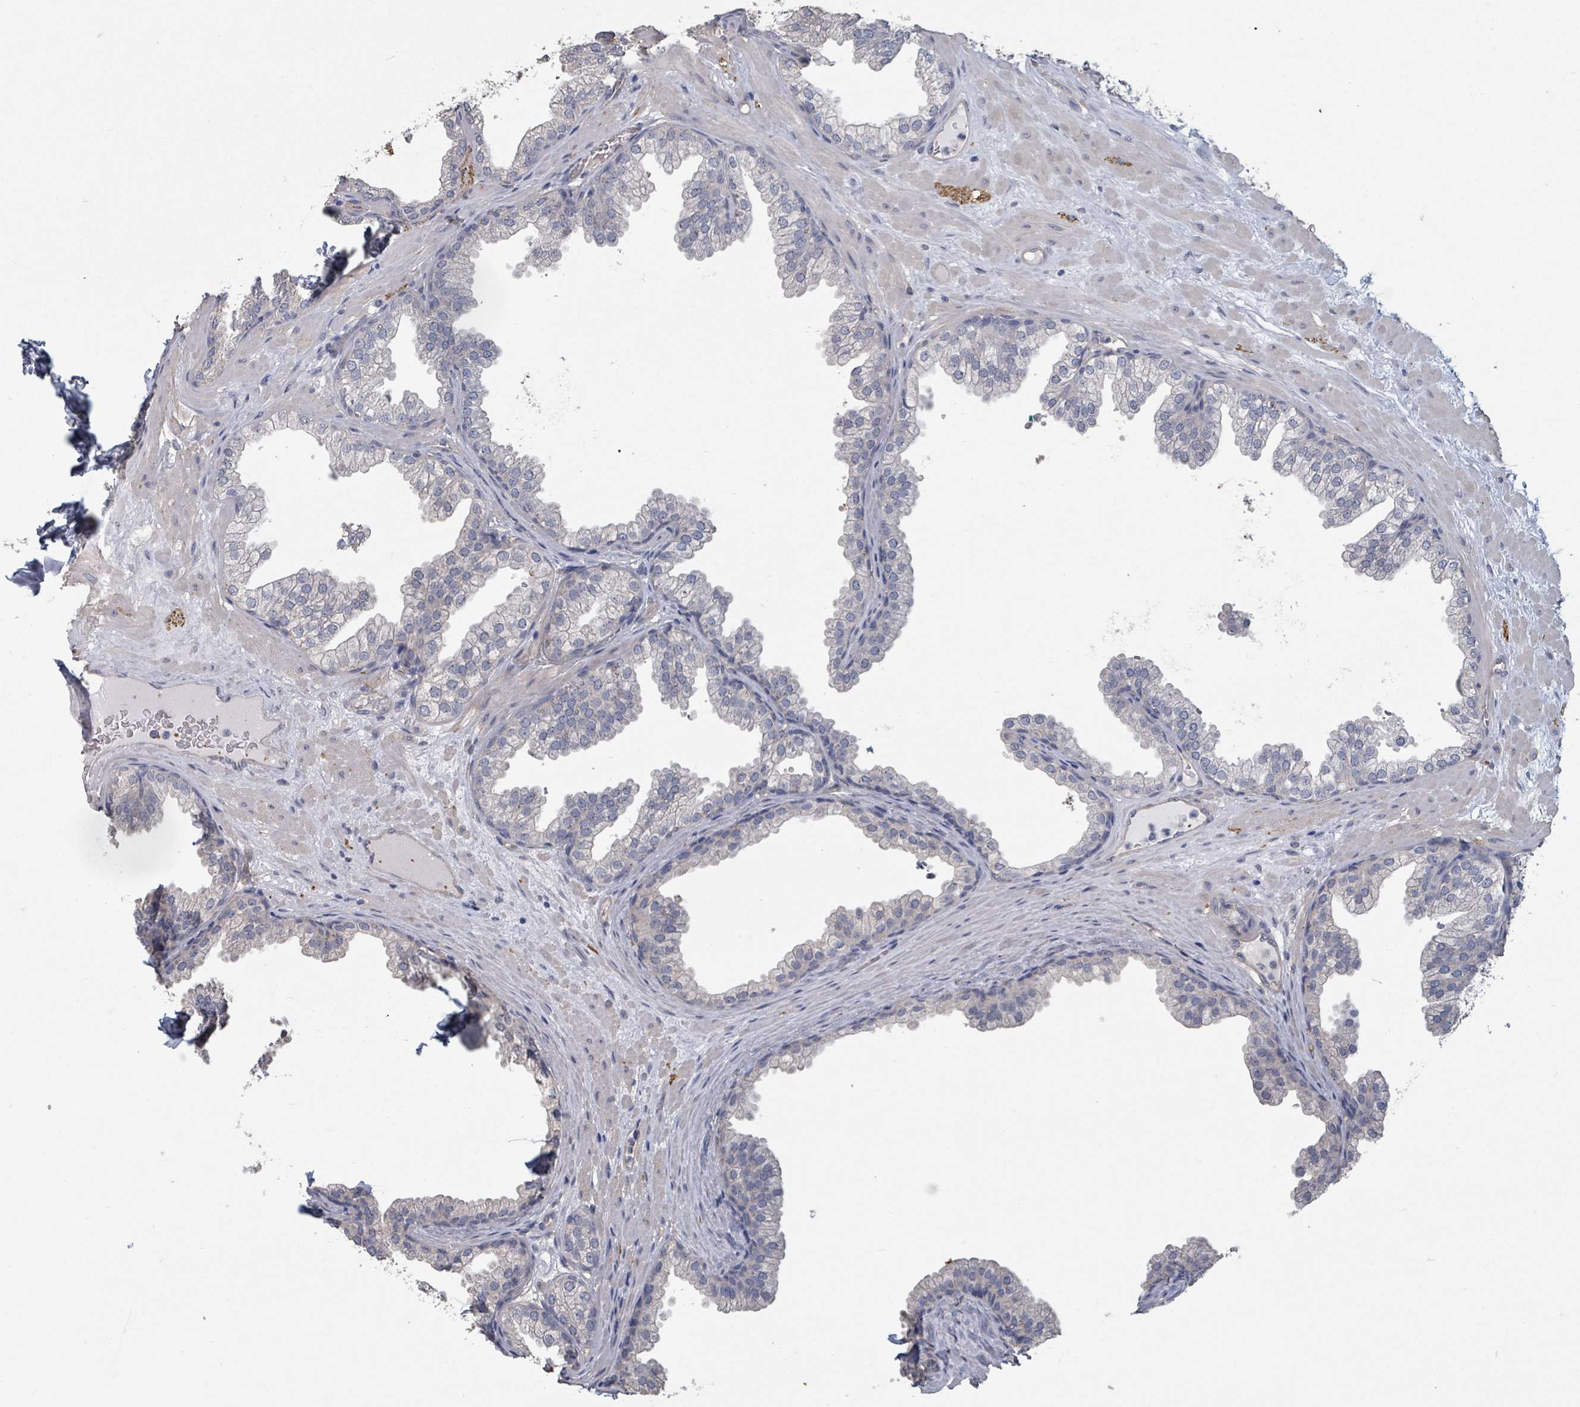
{"staining": {"intensity": "negative", "quantity": "none", "location": "none"}, "tissue": "prostate", "cell_type": "Glandular cells", "image_type": "normal", "snomed": [{"axis": "morphology", "description": "Normal tissue, NOS"}, {"axis": "topography", "description": "Prostate"}], "caption": "The immunohistochemistry micrograph has no significant positivity in glandular cells of prostate.", "gene": "PLAUR", "patient": {"sex": "male", "age": 37}}